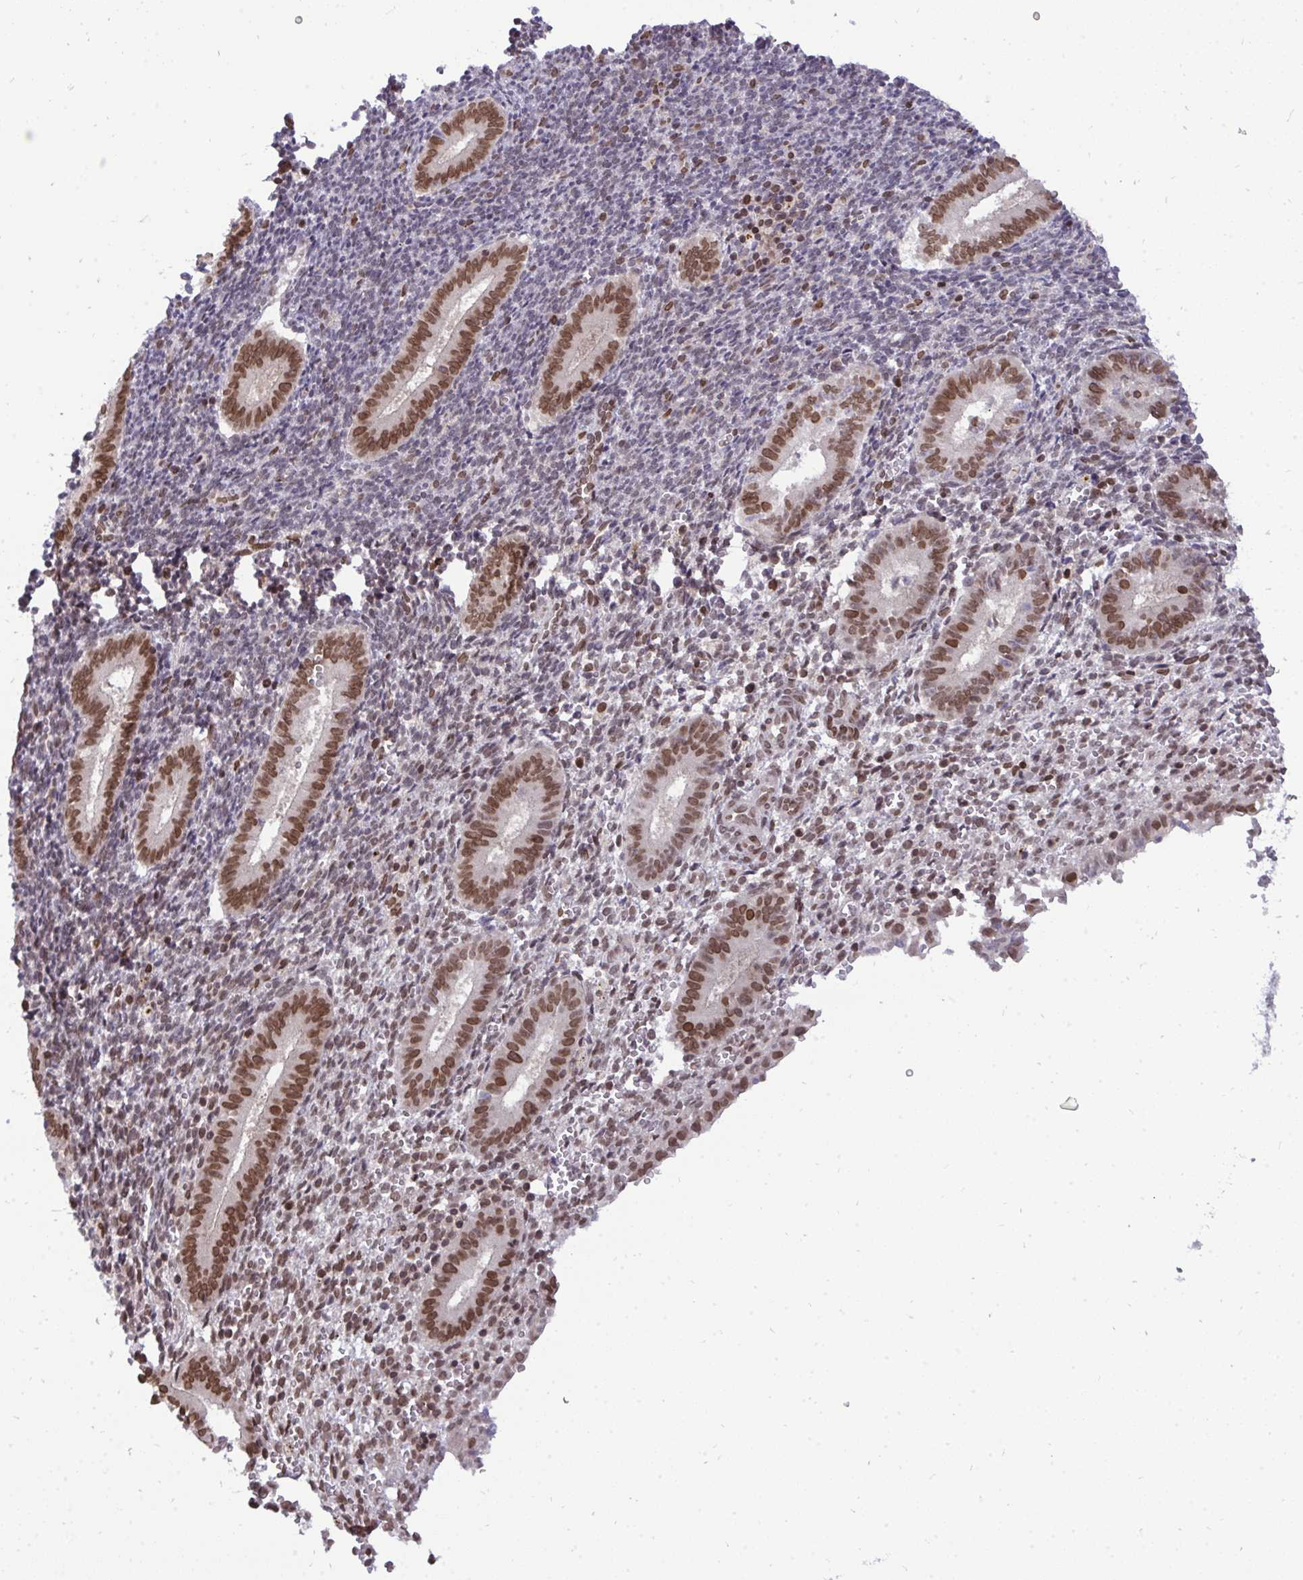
{"staining": {"intensity": "moderate", "quantity": "25%-75%", "location": "nuclear"}, "tissue": "endometrium", "cell_type": "Cells in endometrial stroma", "image_type": "normal", "snomed": [{"axis": "morphology", "description": "Normal tissue, NOS"}, {"axis": "topography", "description": "Endometrium"}], "caption": "Protein staining exhibits moderate nuclear staining in approximately 25%-75% of cells in endometrial stroma in benign endometrium.", "gene": "JPT1", "patient": {"sex": "female", "age": 25}}